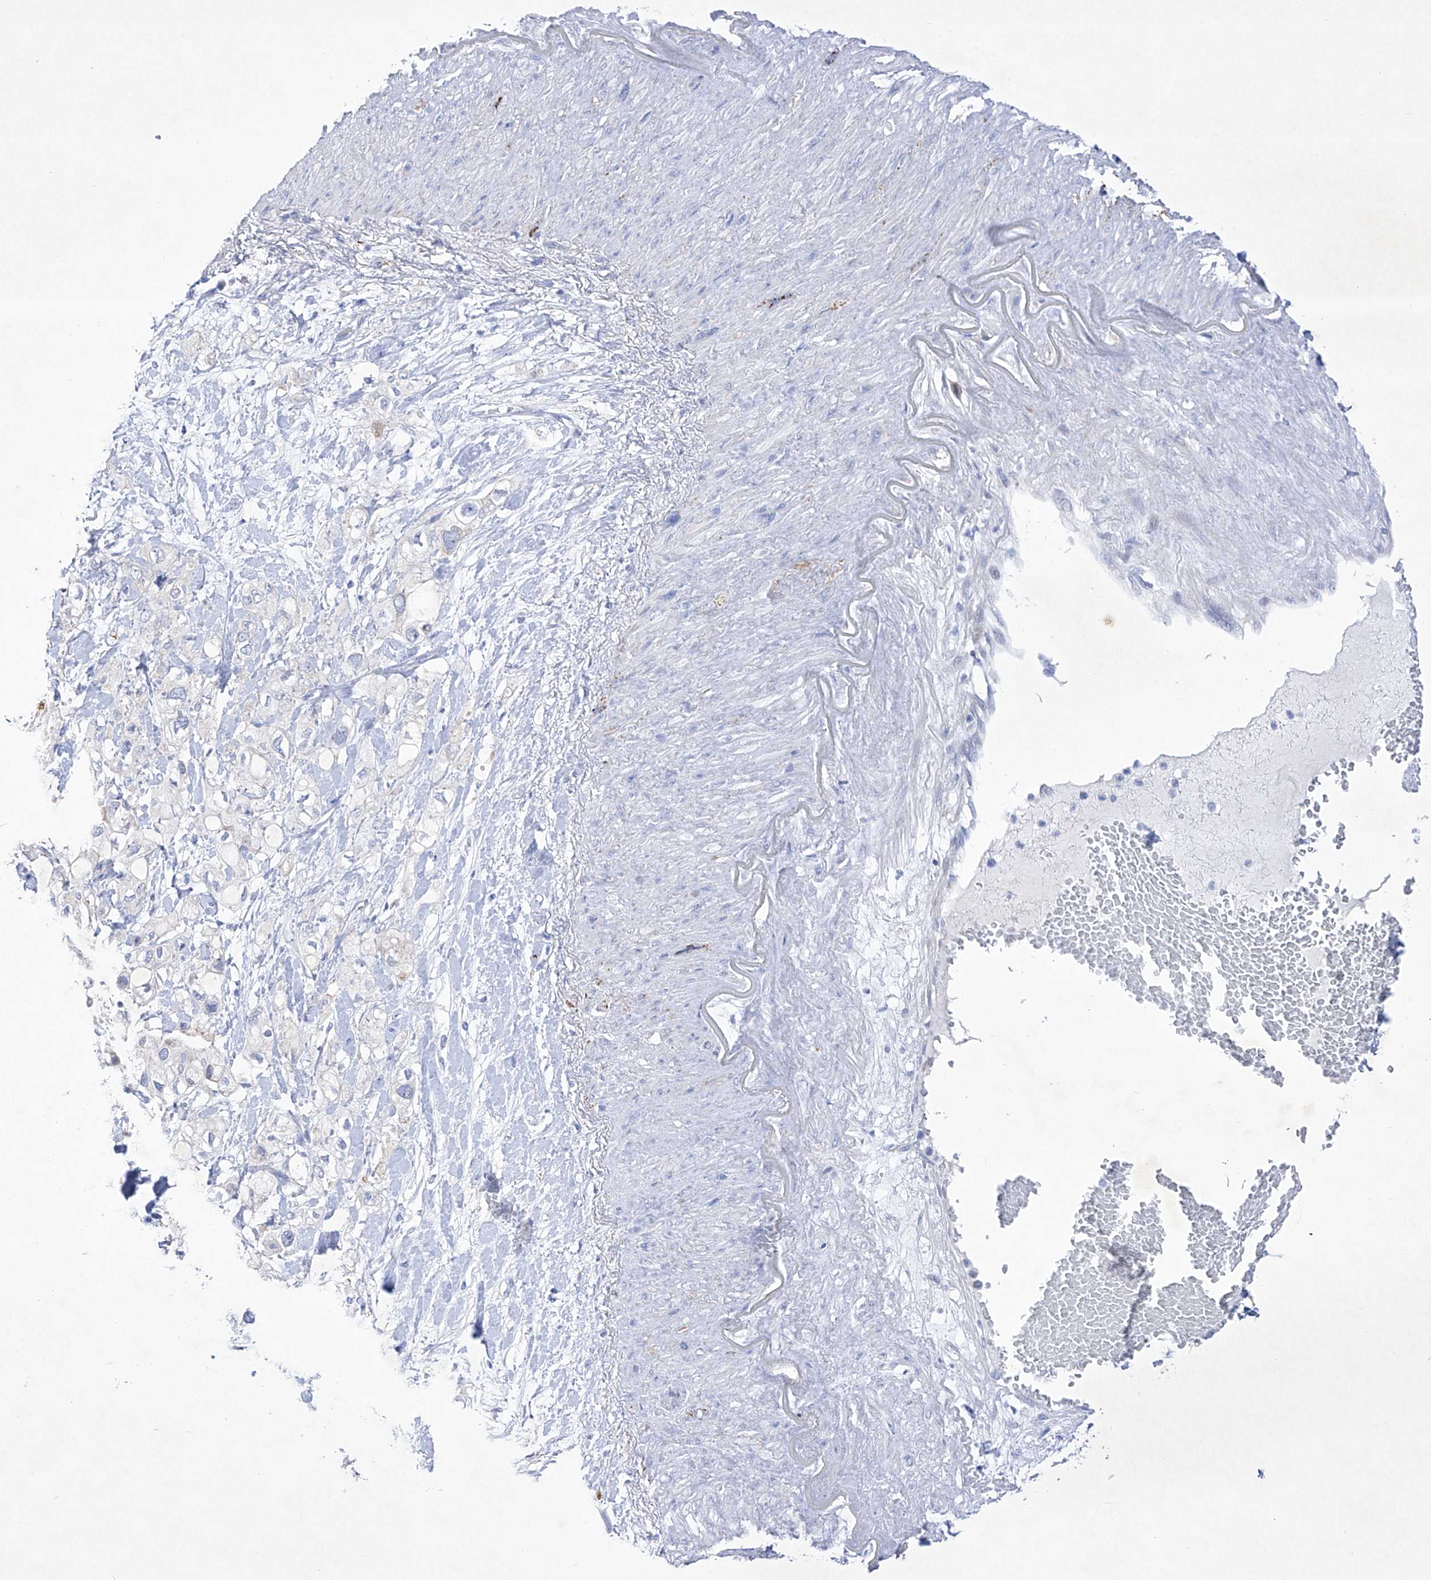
{"staining": {"intensity": "negative", "quantity": "none", "location": "none"}, "tissue": "pancreatic cancer", "cell_type": "Tumor cells", "image_type": "cancer", "snomed": [{"axis": "morphology", "description": "Adenocarcinoma, NOS"}, {"axis": "topography", "description": "Pancreas"}], "caption": "Tumor cells show no significant expression in pancreatic cancer.", "gene": "C1orf87", "patient": {"sex": "female", "age": 56}}